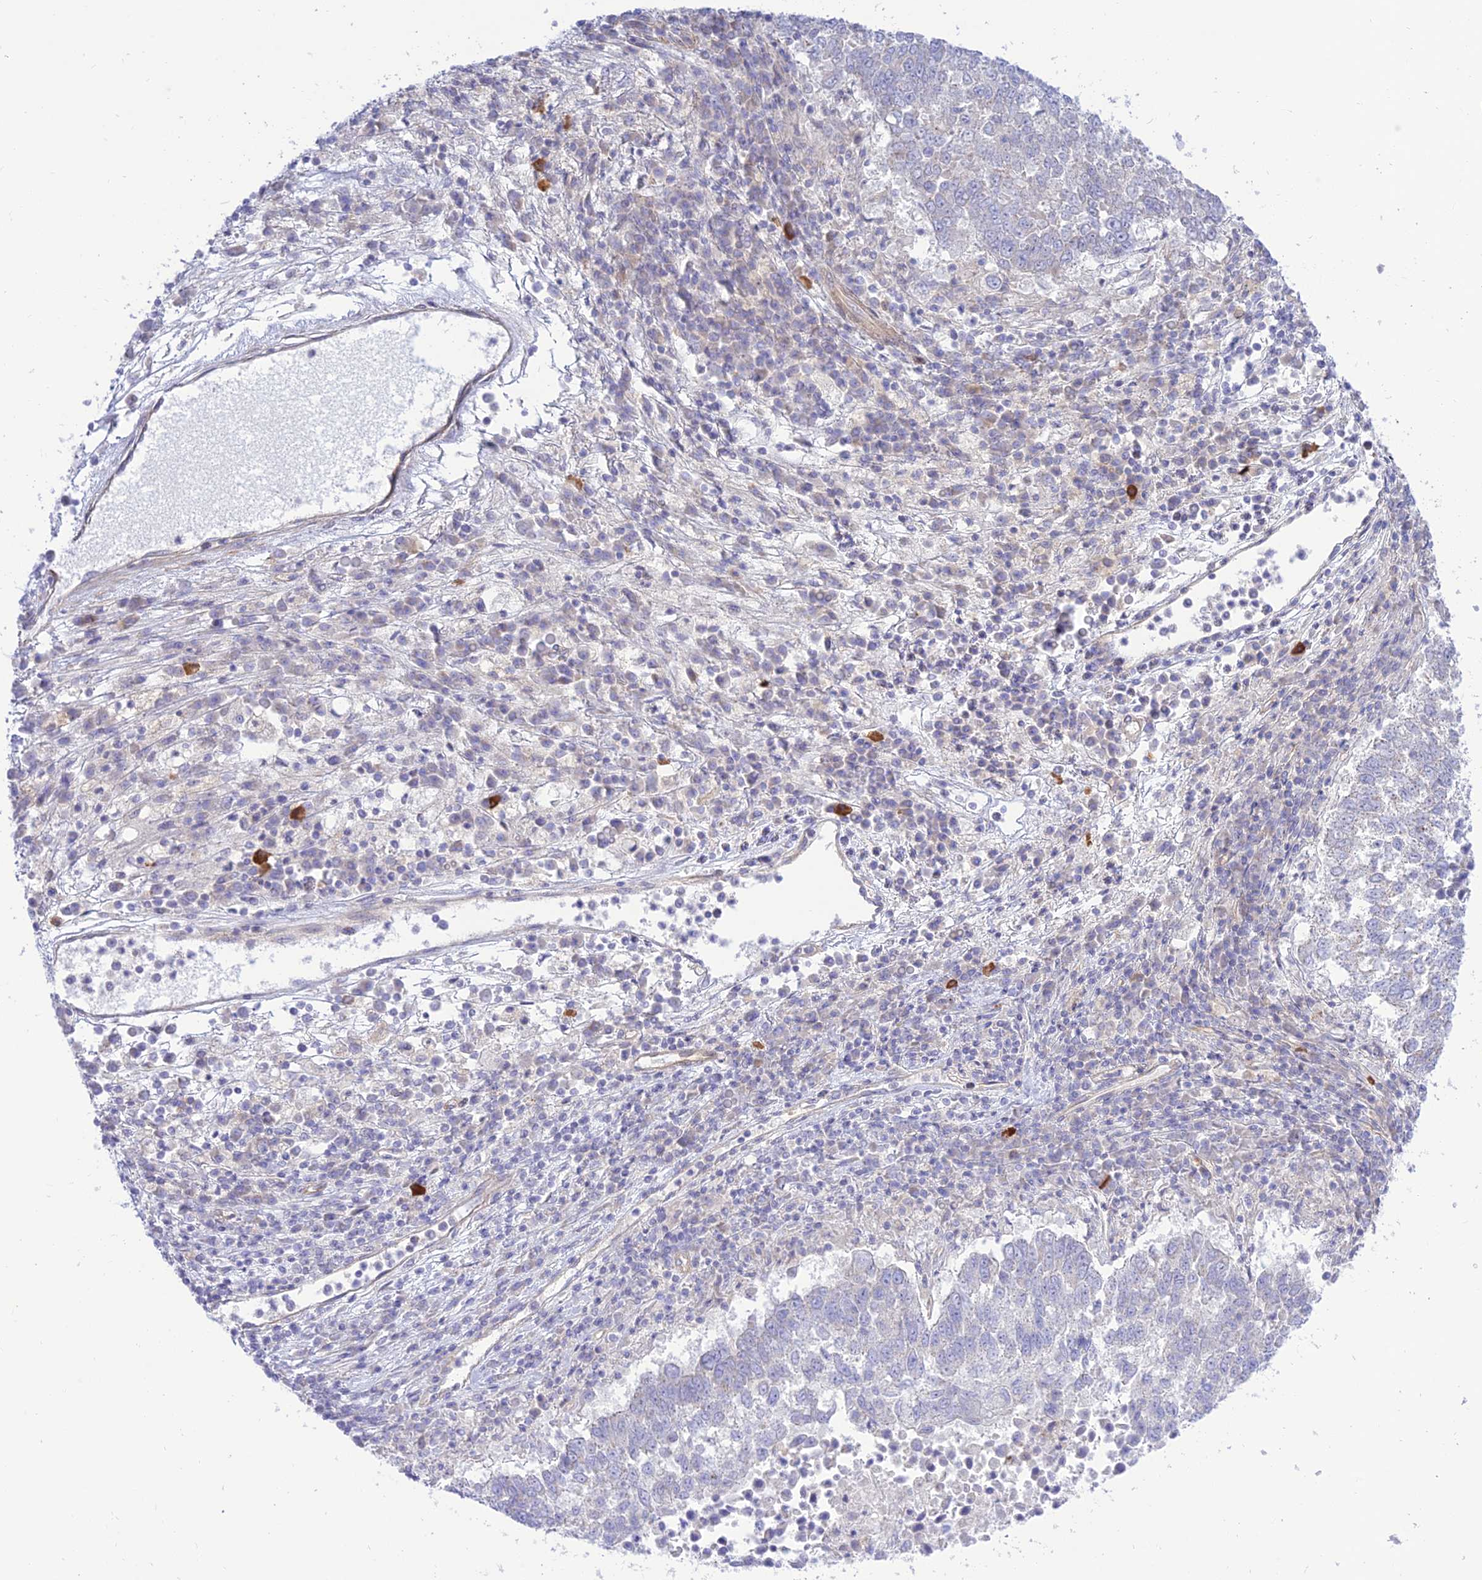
{"staining": {"intensity": "negative", "quantity": "none", "location": "none"}, "tissue": "lung cancer", "cell_type": "Tumor cells", "image_type": "cancer", "snomed": [{"axis": "morphology", "description": "Squamous cell carcinoma, NOS"}, {"axis": "topography", "description": "Lung"}], "caption": "Micrograph shows no significant protein positivity in tumor cells of lung squamous cell carcinoma.", "gene": "KCNAB1", "patient": {"sex": "male", "age": 73}}